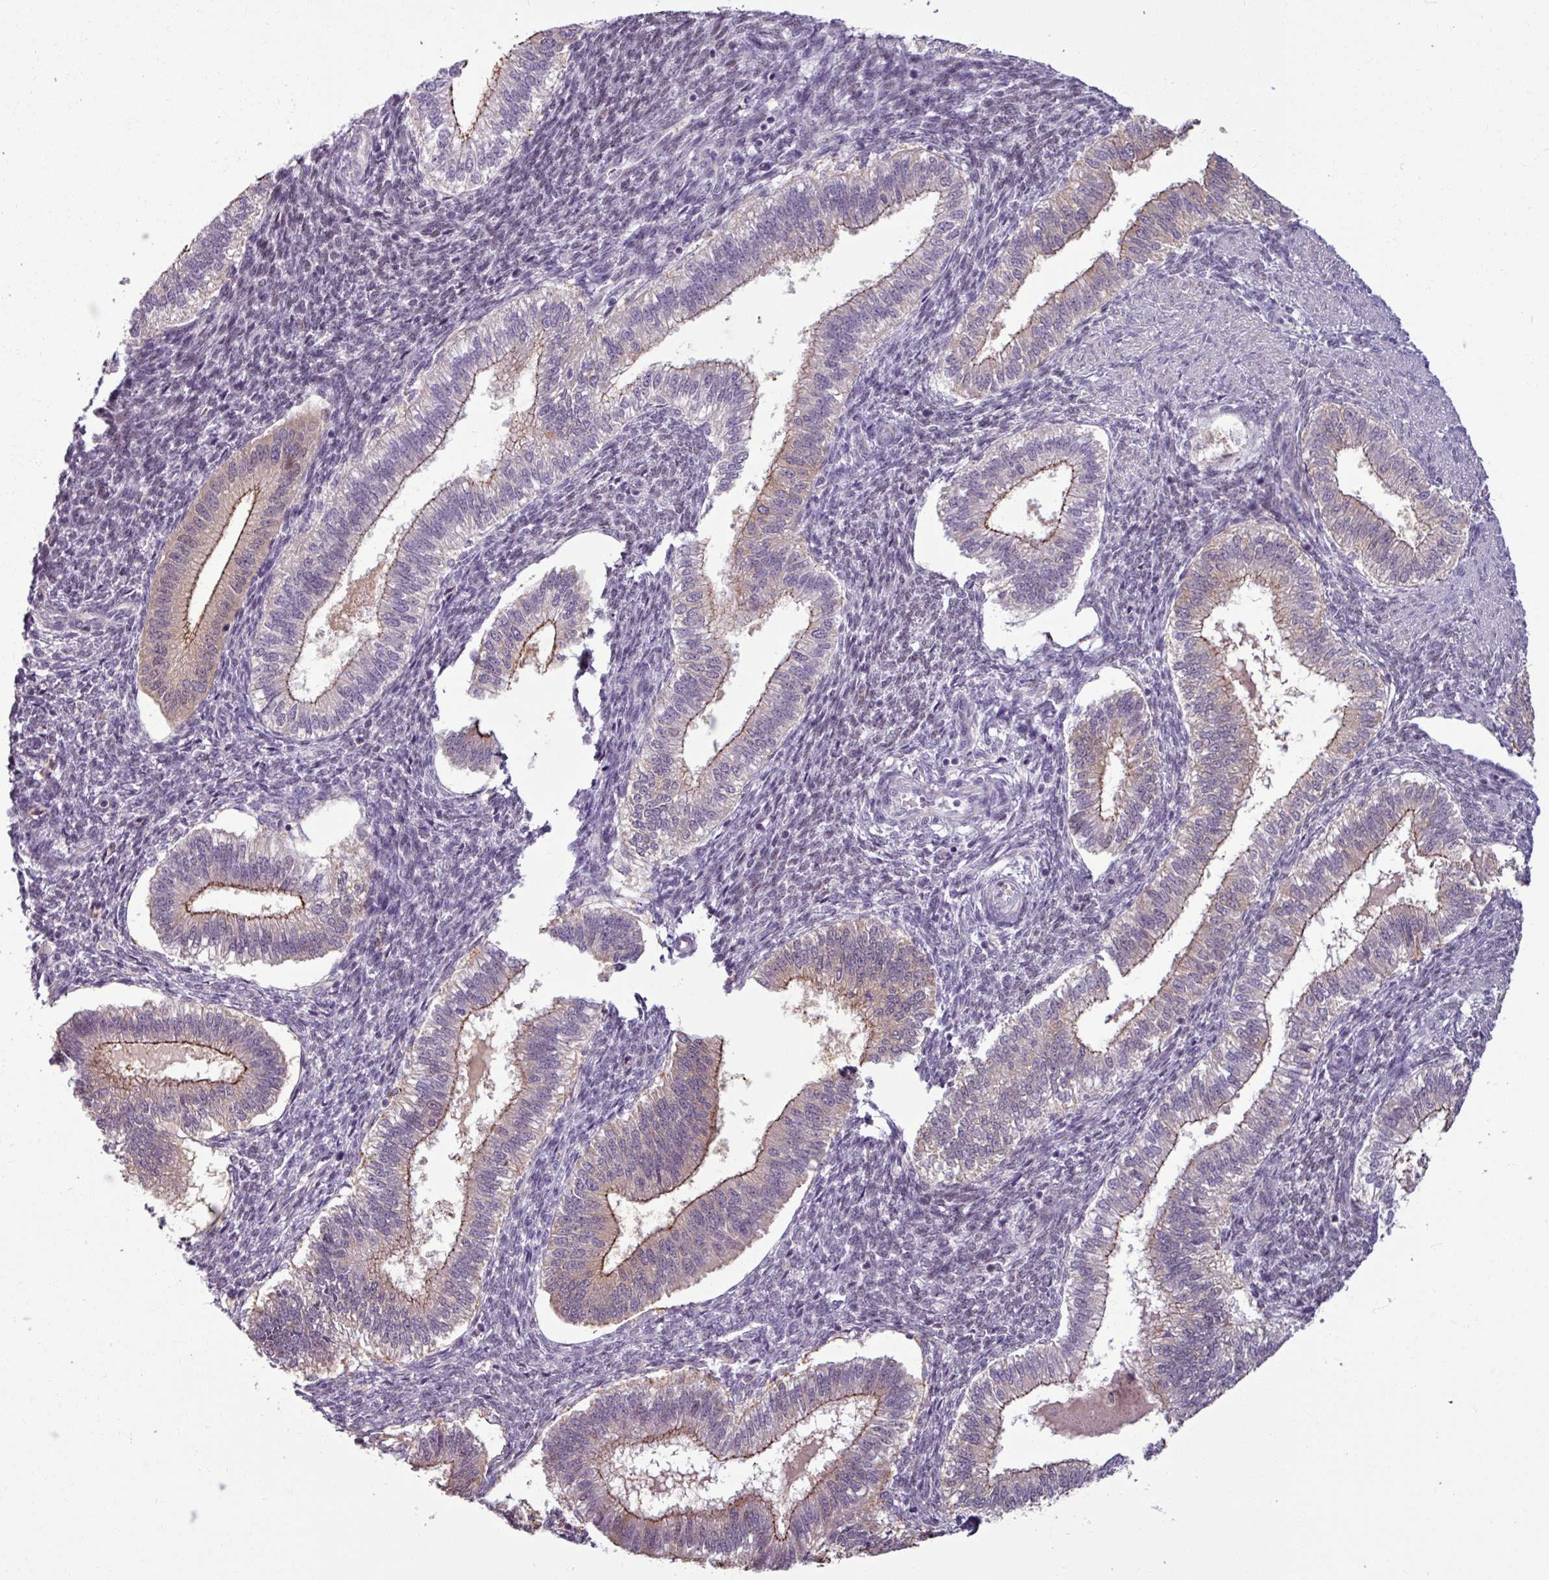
{"staining": {"intensity": "weak", "quantity": "<25%", "location": "cytoplasmic/membranous"}, "tissue": "endometrium", "cell_type": "Cells in endometrial stroma", "image_type": "normal", "snomed": [{"axis": "morphology", "description": "Normal tissue, NOS"}, {"axis": "topography", "description": "Endometrium"}], "caption": "This is an immunohistochemistry micrograph of normal endometrium. There is no staining in cells in endometrial stroma.", "gene": "PNMA6A", "patient": {"sex": "female", "age": 25}}